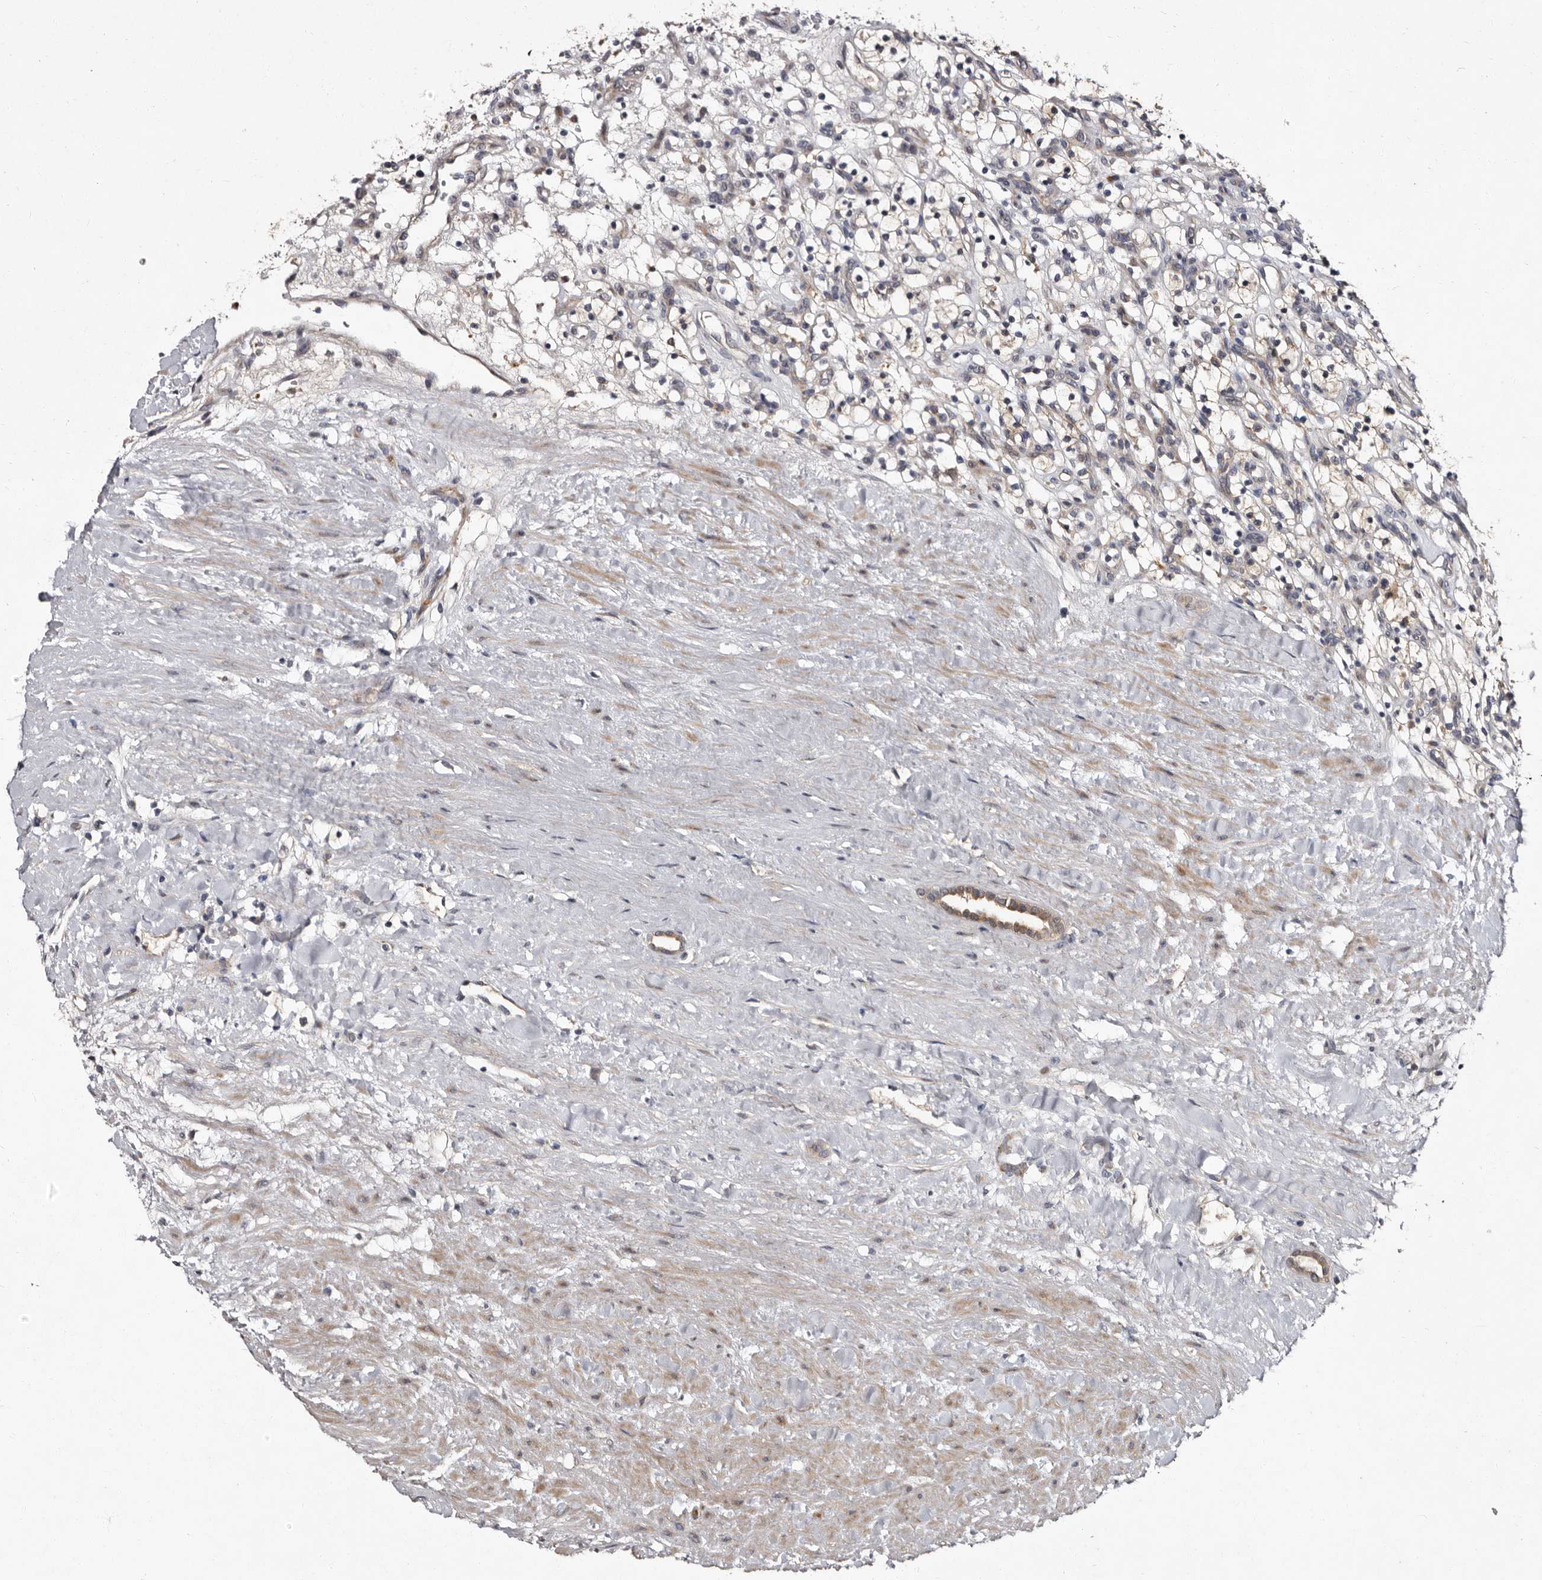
{"staining": {"intensity": "negative", "quantity": "none", "location": "none"}, "tissue": "renal cancer", "cell_type": "Tumor cells", "image_type": "cancer", "snomed": [{"axis": "morphology", "description": "Adenocarcinoma, NOS"}, {"axis": "topography", "description": "Kidney"}], "caption": "The histopathology image demonstrates no staining of tumor cells in renal cancer.", "gene": "DNPH1", "patient": {"sex": "female", "age": 57}}